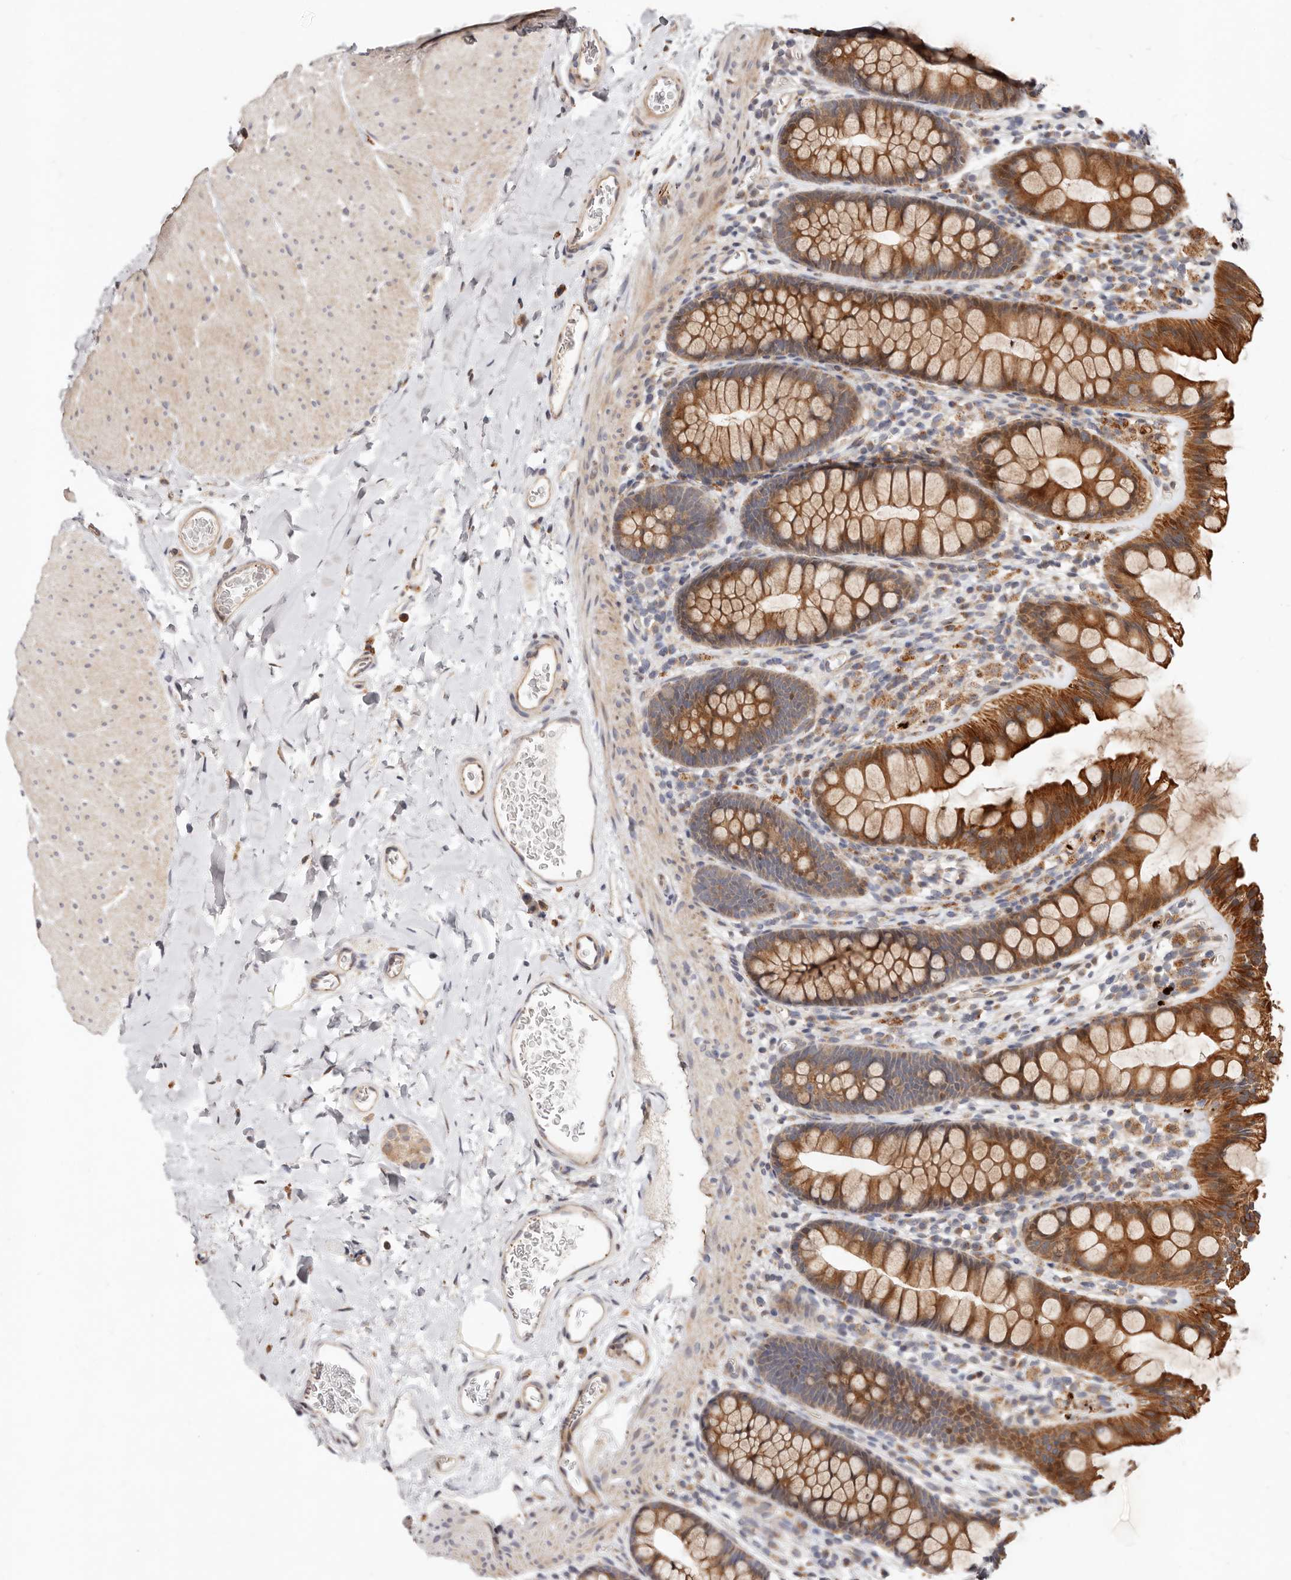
{"staining": {"intensity": "weak", "quantity": ">75%", "location": "cytoplasmic/membranous"}, "tissue": "colon", "cell_type": "Endothelial cells", "image_type": "normal", "snomed": [{"axis": "morphology", "description": "Normal tissue, NOS"}, {"axis": "topography", "description": "Colon"}], "caption": "This image shows immunohistochemistry (IHC) staining of unremarkable human colon, with low weak cytoplasmic/membranous positivity in about >75% of endothelial cells.", "gene": "USP33", "patient": {"sex": "female", "age": 62}}